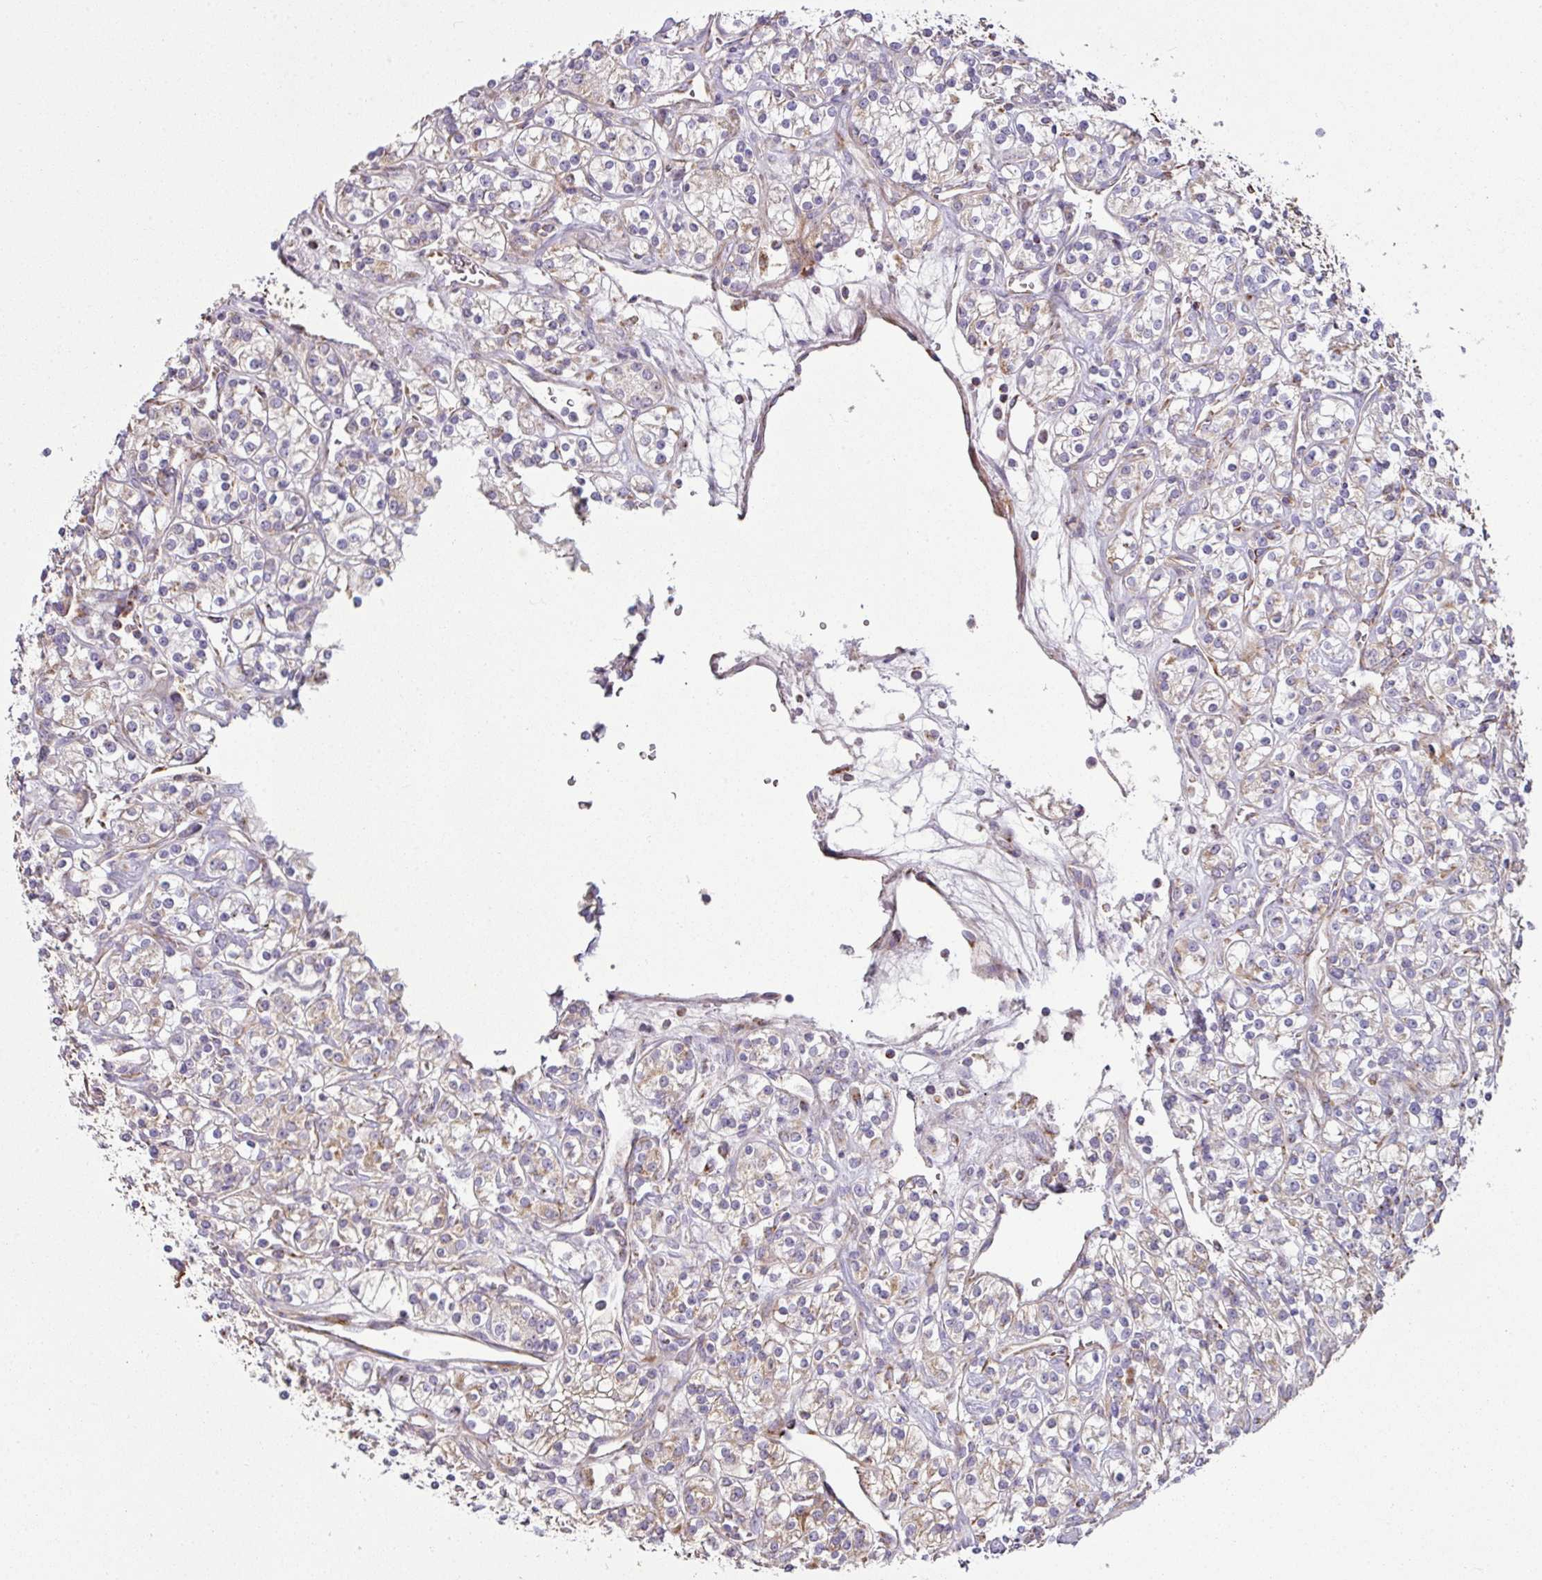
{"staining": {"intensity": "weak", "quantity": "25%-75%", "location": "cytoplasmic/membranous"}, "tissue": "renal cancer", "cell_type": "Tumor cells", "image_type": "cancer", "snomed": [{"axis": "morphology", "description": "Adenocarcinoma, NOS"}, {"axis": "topography", "description": "Kidney"}], "caption": "IHC (DAB (3,3'-diaminobenzidine)) staining of renal adenocarcinoma demonstrates weak cytoplasmic/membranous protein expression in about 25%-75% of tumor cells. (IHC, brightfield microscopy, high magnification).", "gene": "SQOR", "patient": {"sex": "male", "age": 77}}